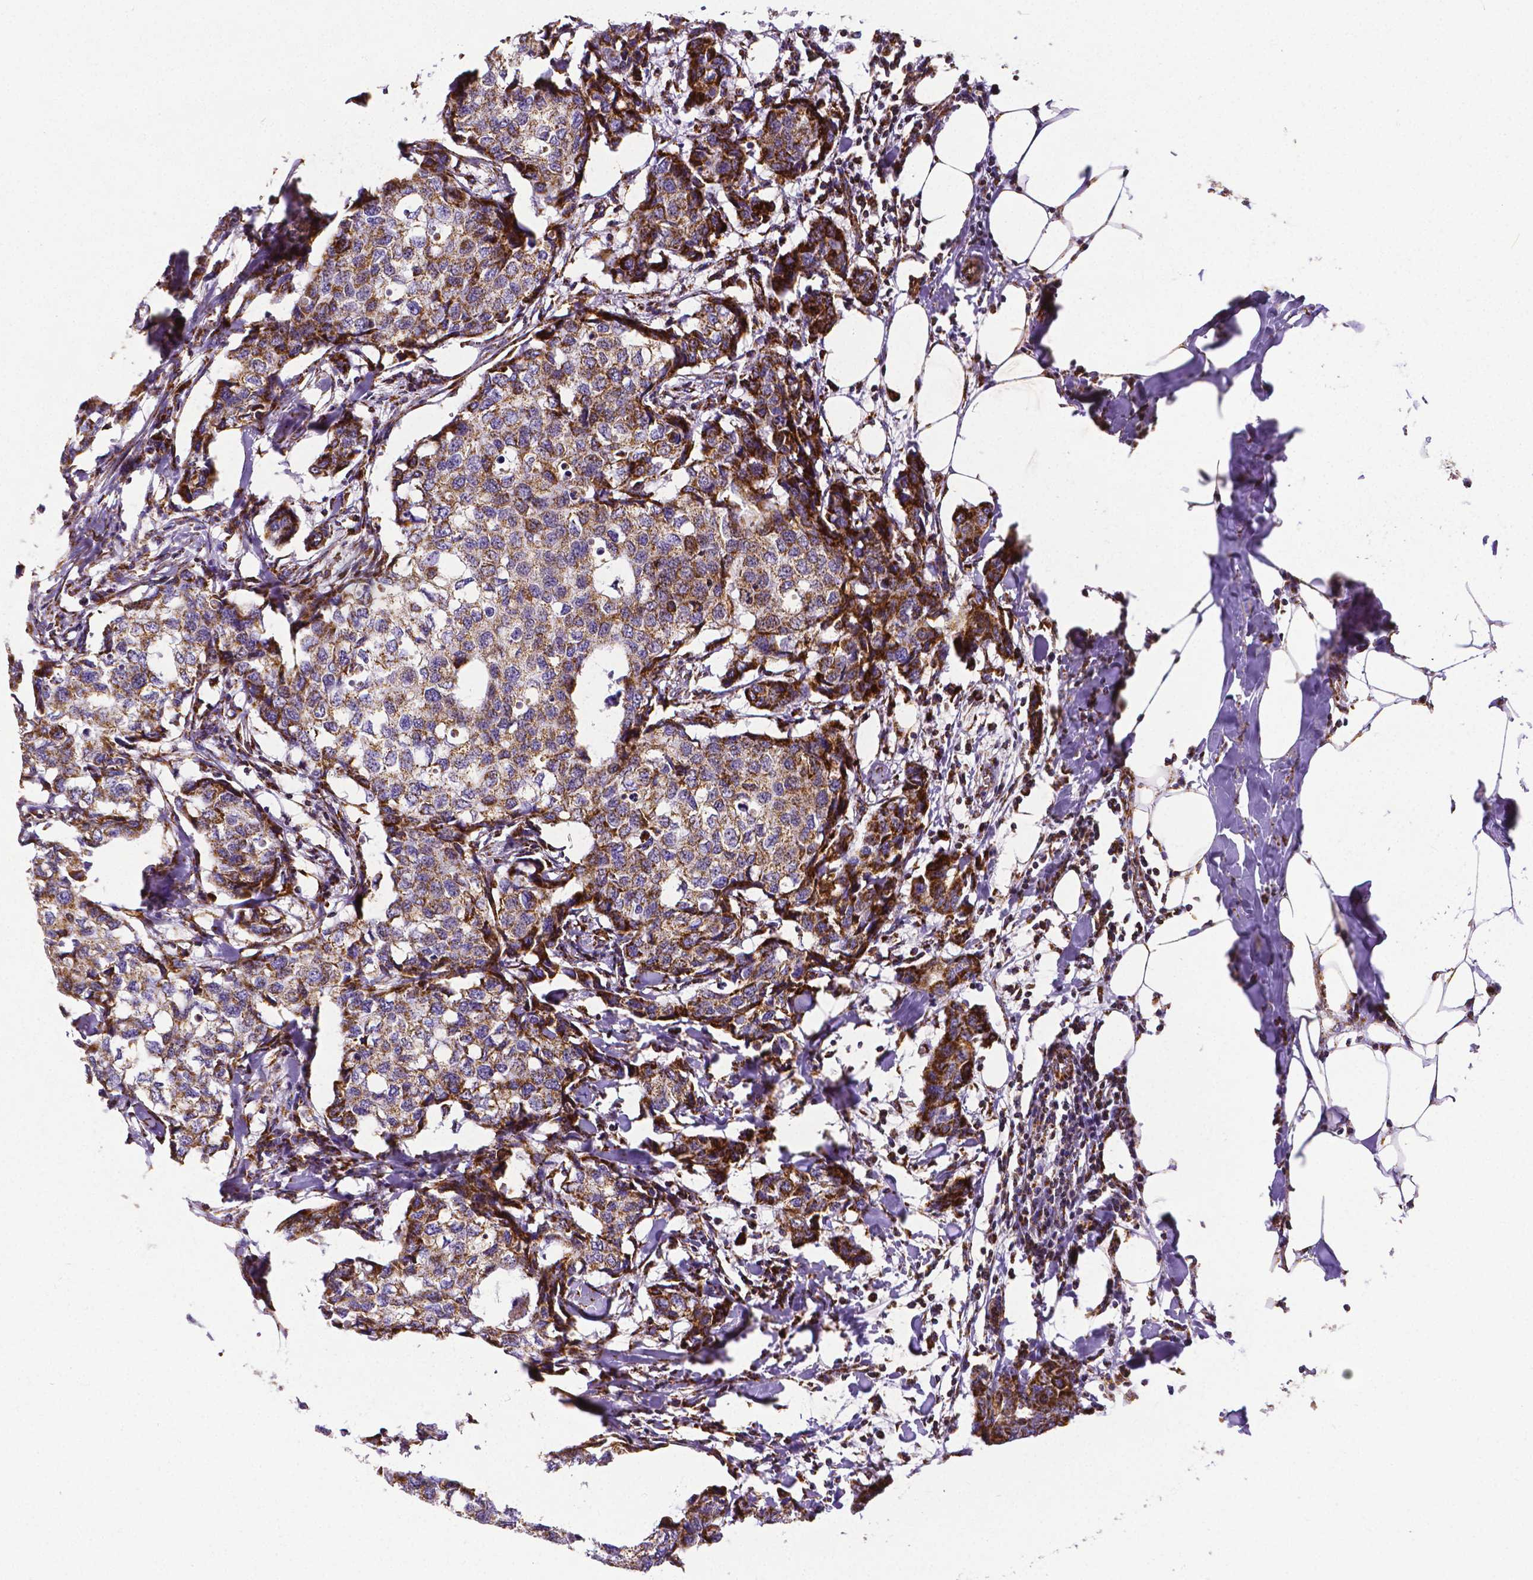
{"staining": {"intensity": "moderate", "quantity": ">75%", "location": "cytoplasmic/membranous"}, "tissue": "breast cancer", "cell_type": "Tumor cells", "image_type": "cancer", "snomed": [{"axis": "morphology", "description": "Duct carcinoma"}, {"axis": "topography", "description": "Breast"}], "caption": "Protein staining of breast cancer tissue shows moderate cytoplasmic/membranous staining in about >75% of tumor cells.", "gene": "MACC1", "patient": {"sex": "female", "age": 27}}